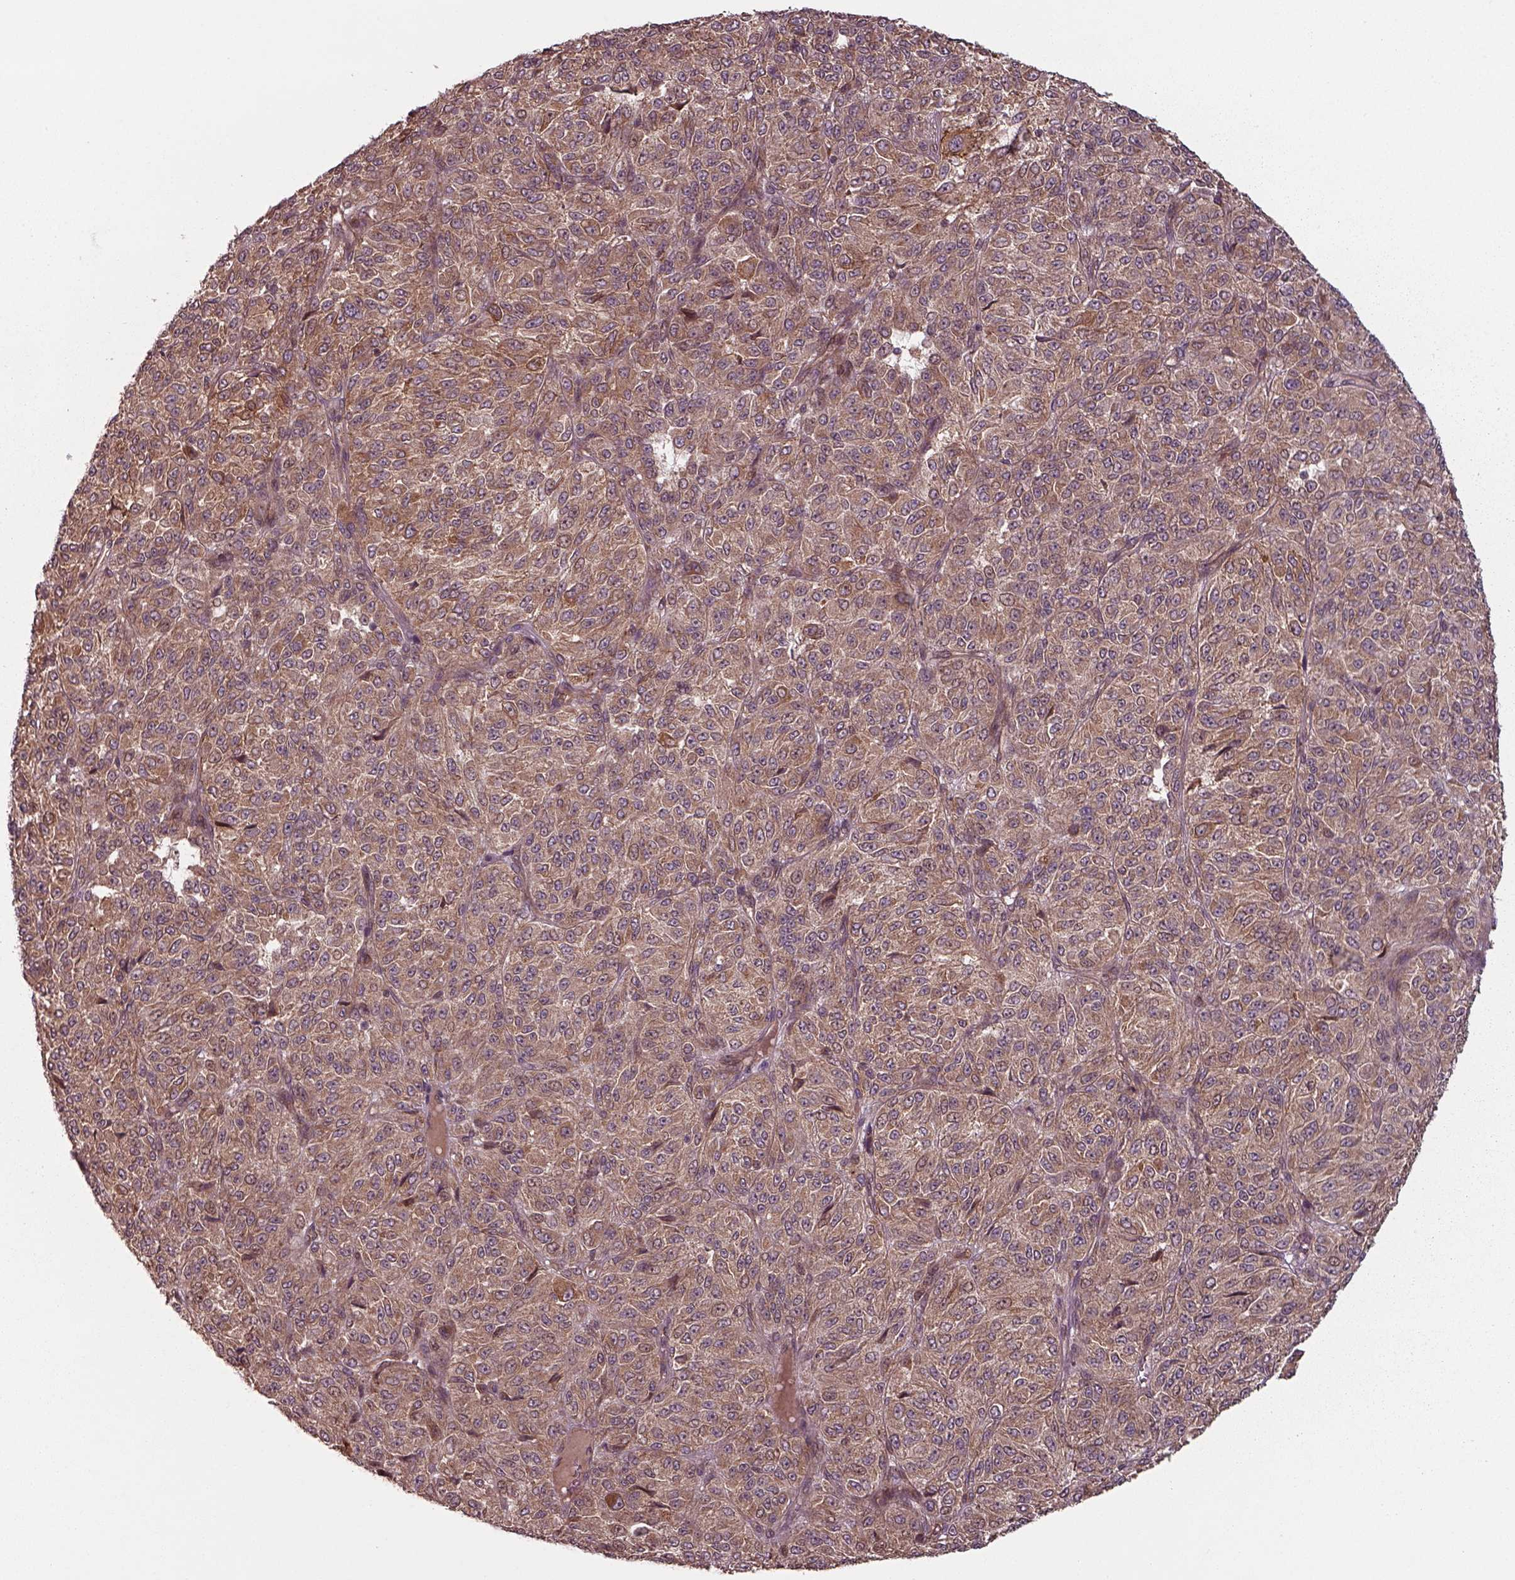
{"staining": {"intensity": "weak", "quantity": ">75%", "location": "cytoplasmic/membranous"}, "tissue": "melanoma", "cell_type": "Tumor cells", "image_type": "cancer", "snomed": [{"axis": "morphology", "description": "Malignant melanoma, Metastatic site"}, {"axis": "topography", "description": "Brain"}], "caption": "A histopathology image of human melanoma stained for a protein demonstrates weak cytoplasmic/membranous brown staining in tumor cells. (Stains: DAB (3,3'-diaminobenzidine) in brown, nuclei in blue, Microscopy: brightfield microscopy at high magnification).", "gene": "CHMP3", "patient": {"sex": "female", "age": 56}}